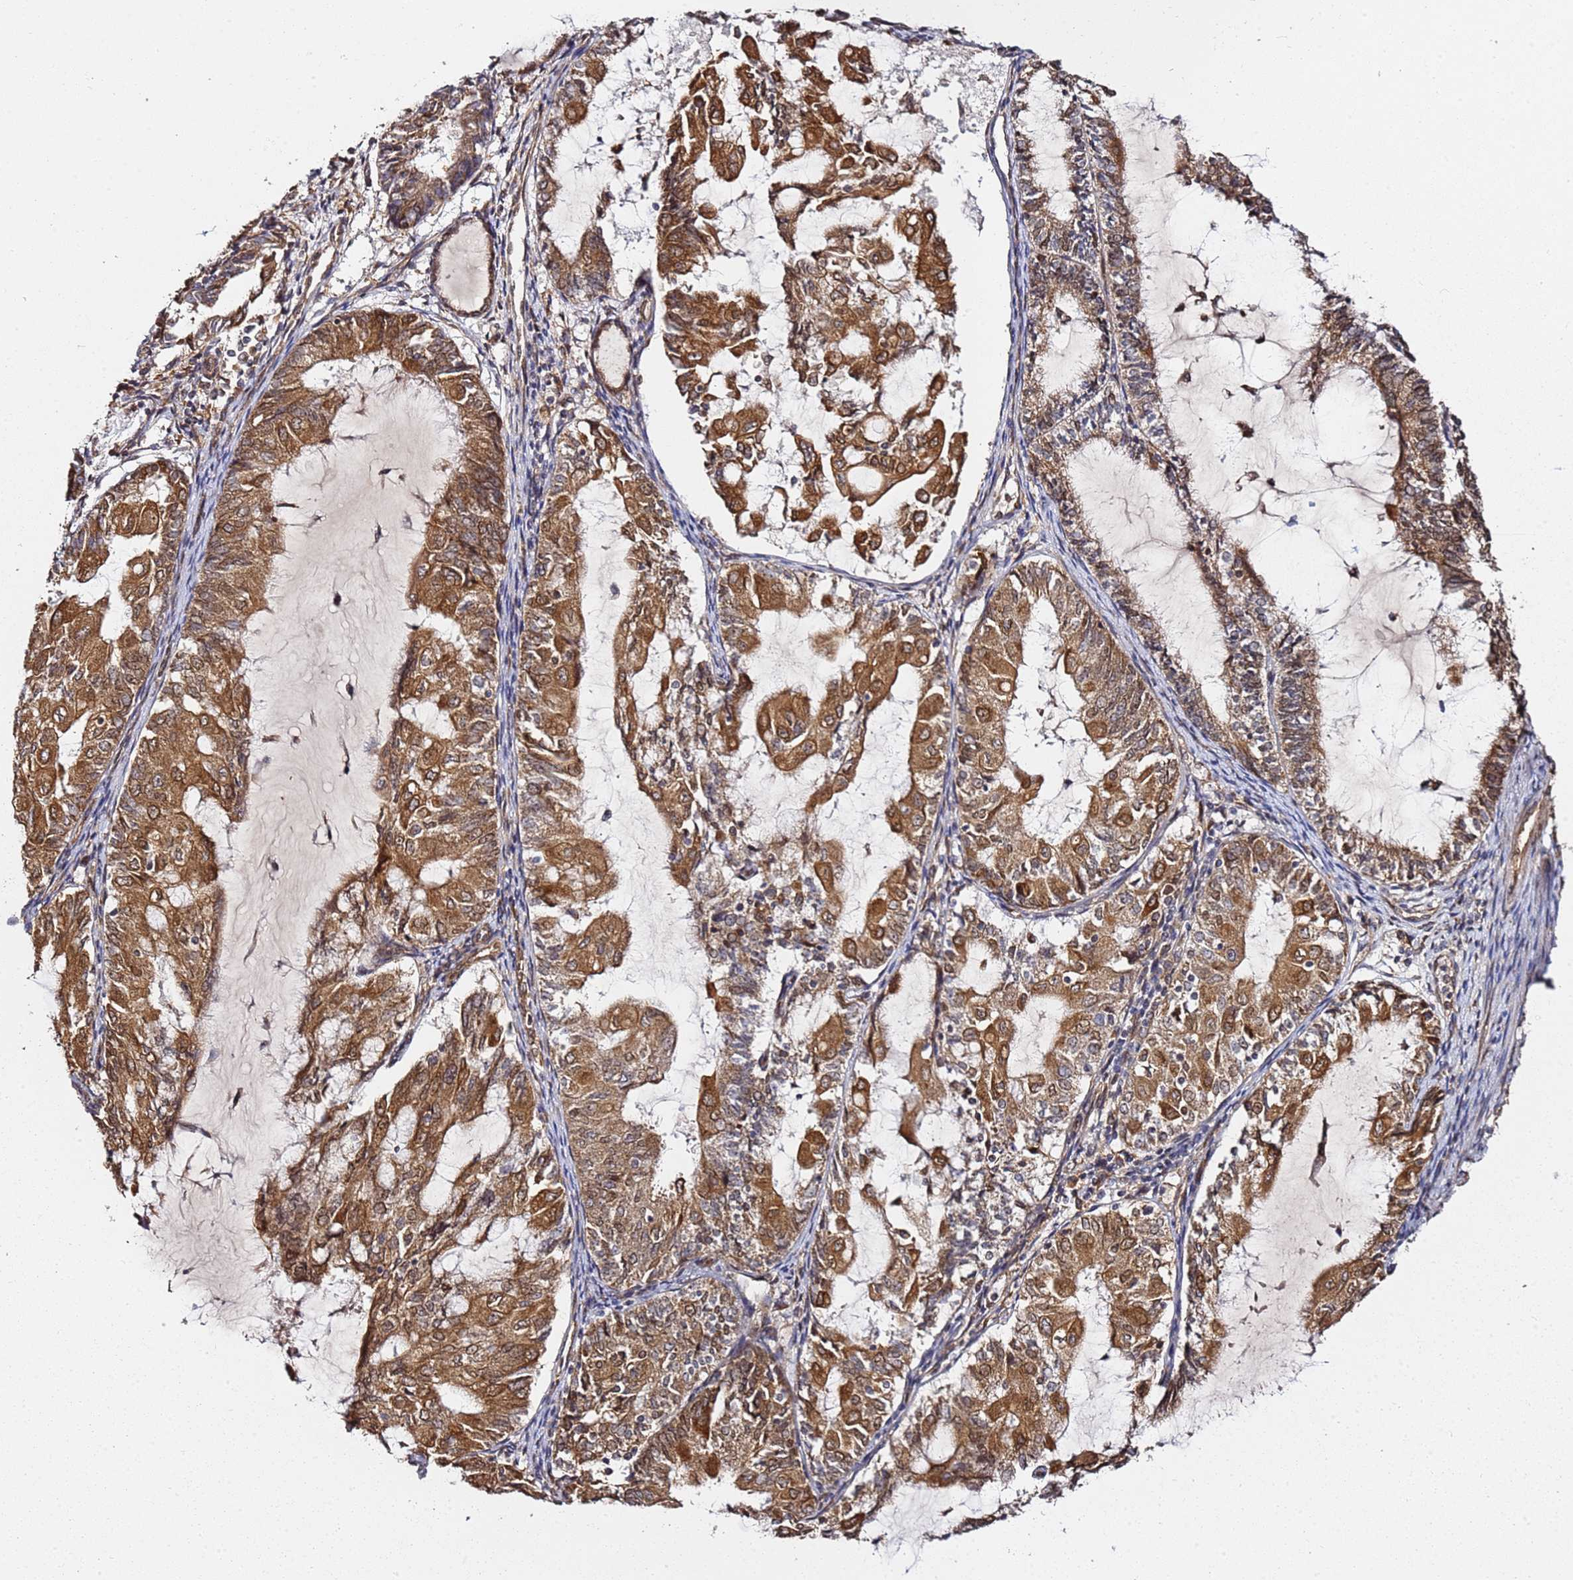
{"staining": {"intensity": "strong", "quantity": ">75%", "location": "cytoplasmic/membranous"}, "tissue": "endometrial cancer", "cell_type": "Tumor cells", "image_type": "cancer", "snomed": [{"axis": "morphology", "description": "Adenocarcinoma, NOS"}, {"axis": "topography", "description": "Endometrium"}], "caption": "Adenocarcinoma (endometrial) was stained to show a protein in brown. There is high levels of strong cytoplasmic/membranous staining in approximately >75% of tumor cells.", "gene": "PRKAB2", "patient": {"sex": "female", "age": 81}}